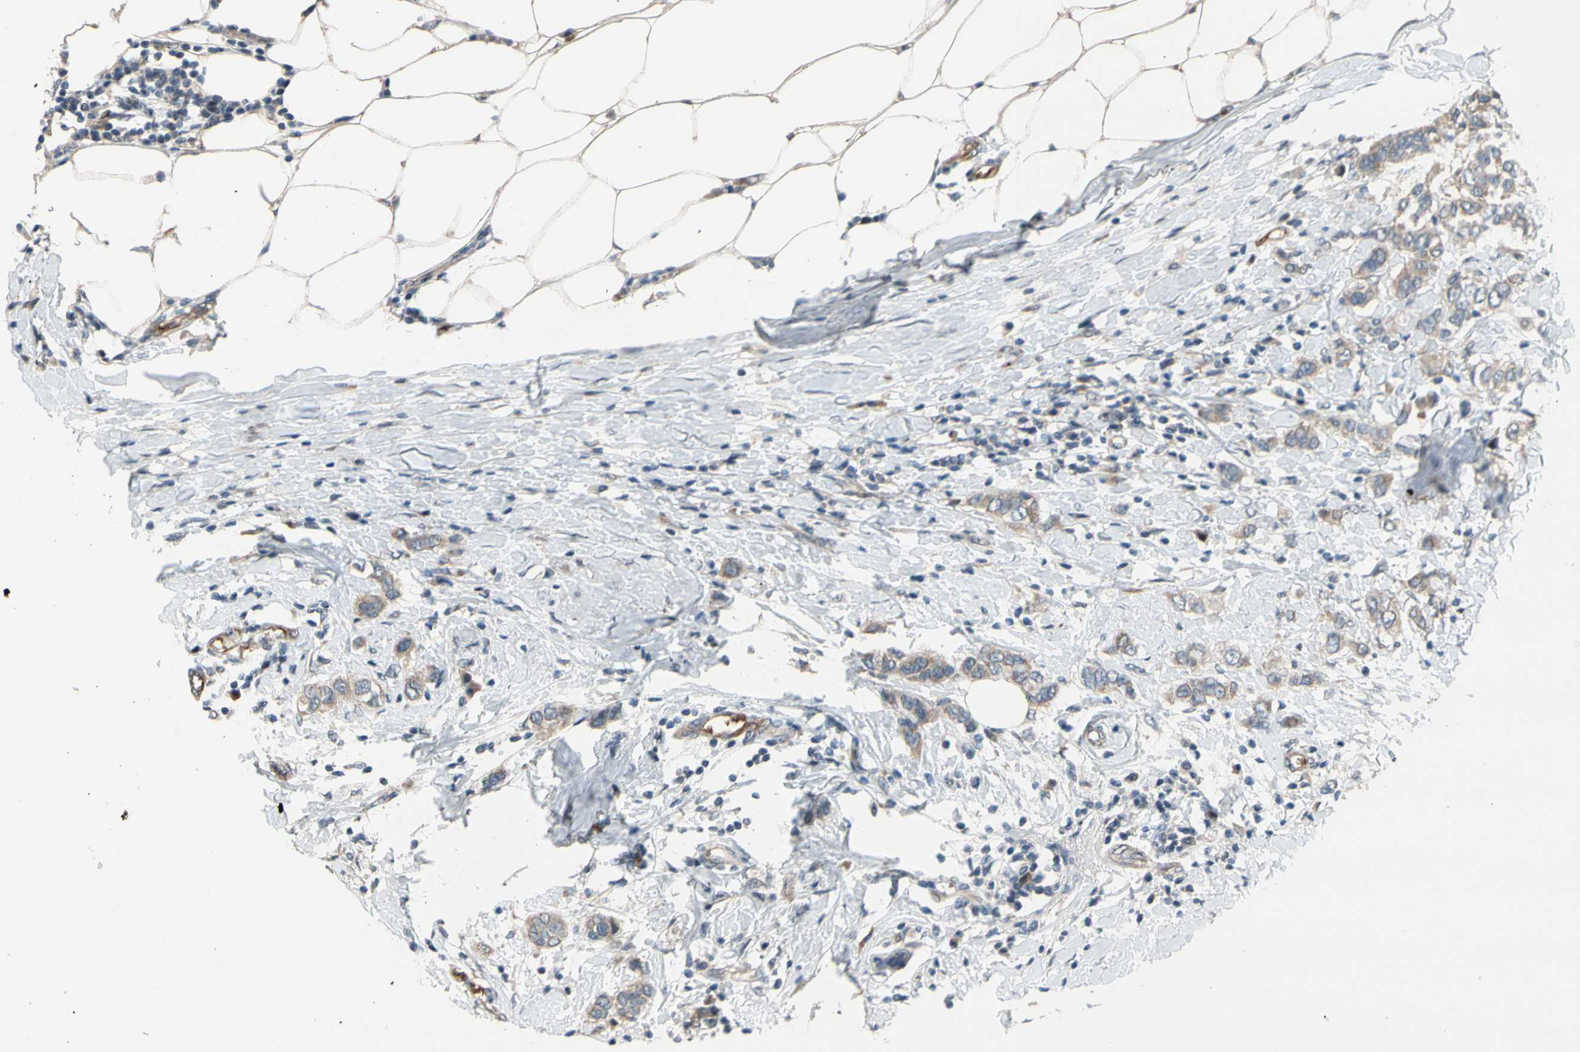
{"staining": {"intensity": "moderate", "quantity": "<25%", "location": "cytoplasmic/membranous"}, "tissue": "breast cancer", "cell_type": "Tumor cells", "image_type": "cancer", "snomed": [{"axis": "morphology", "description": "Duct carcinoma"}, {"axis": "topography", "description": "Breast"}], "caption": "Immunohistochemical staining of breast cancer (intraductal carcinoma) exhibits low levels of moderate cytoplasmic/membranous expression in about <25% of tumor cells. The protein is stained brown, and the nuclei are stained in blue (DAB (3,3'-diaminobenzidine) IHC with brightfield microscopy, high magnification).", "gene": "ZNF184", "patient": {"sex": "female", "age": 50}}